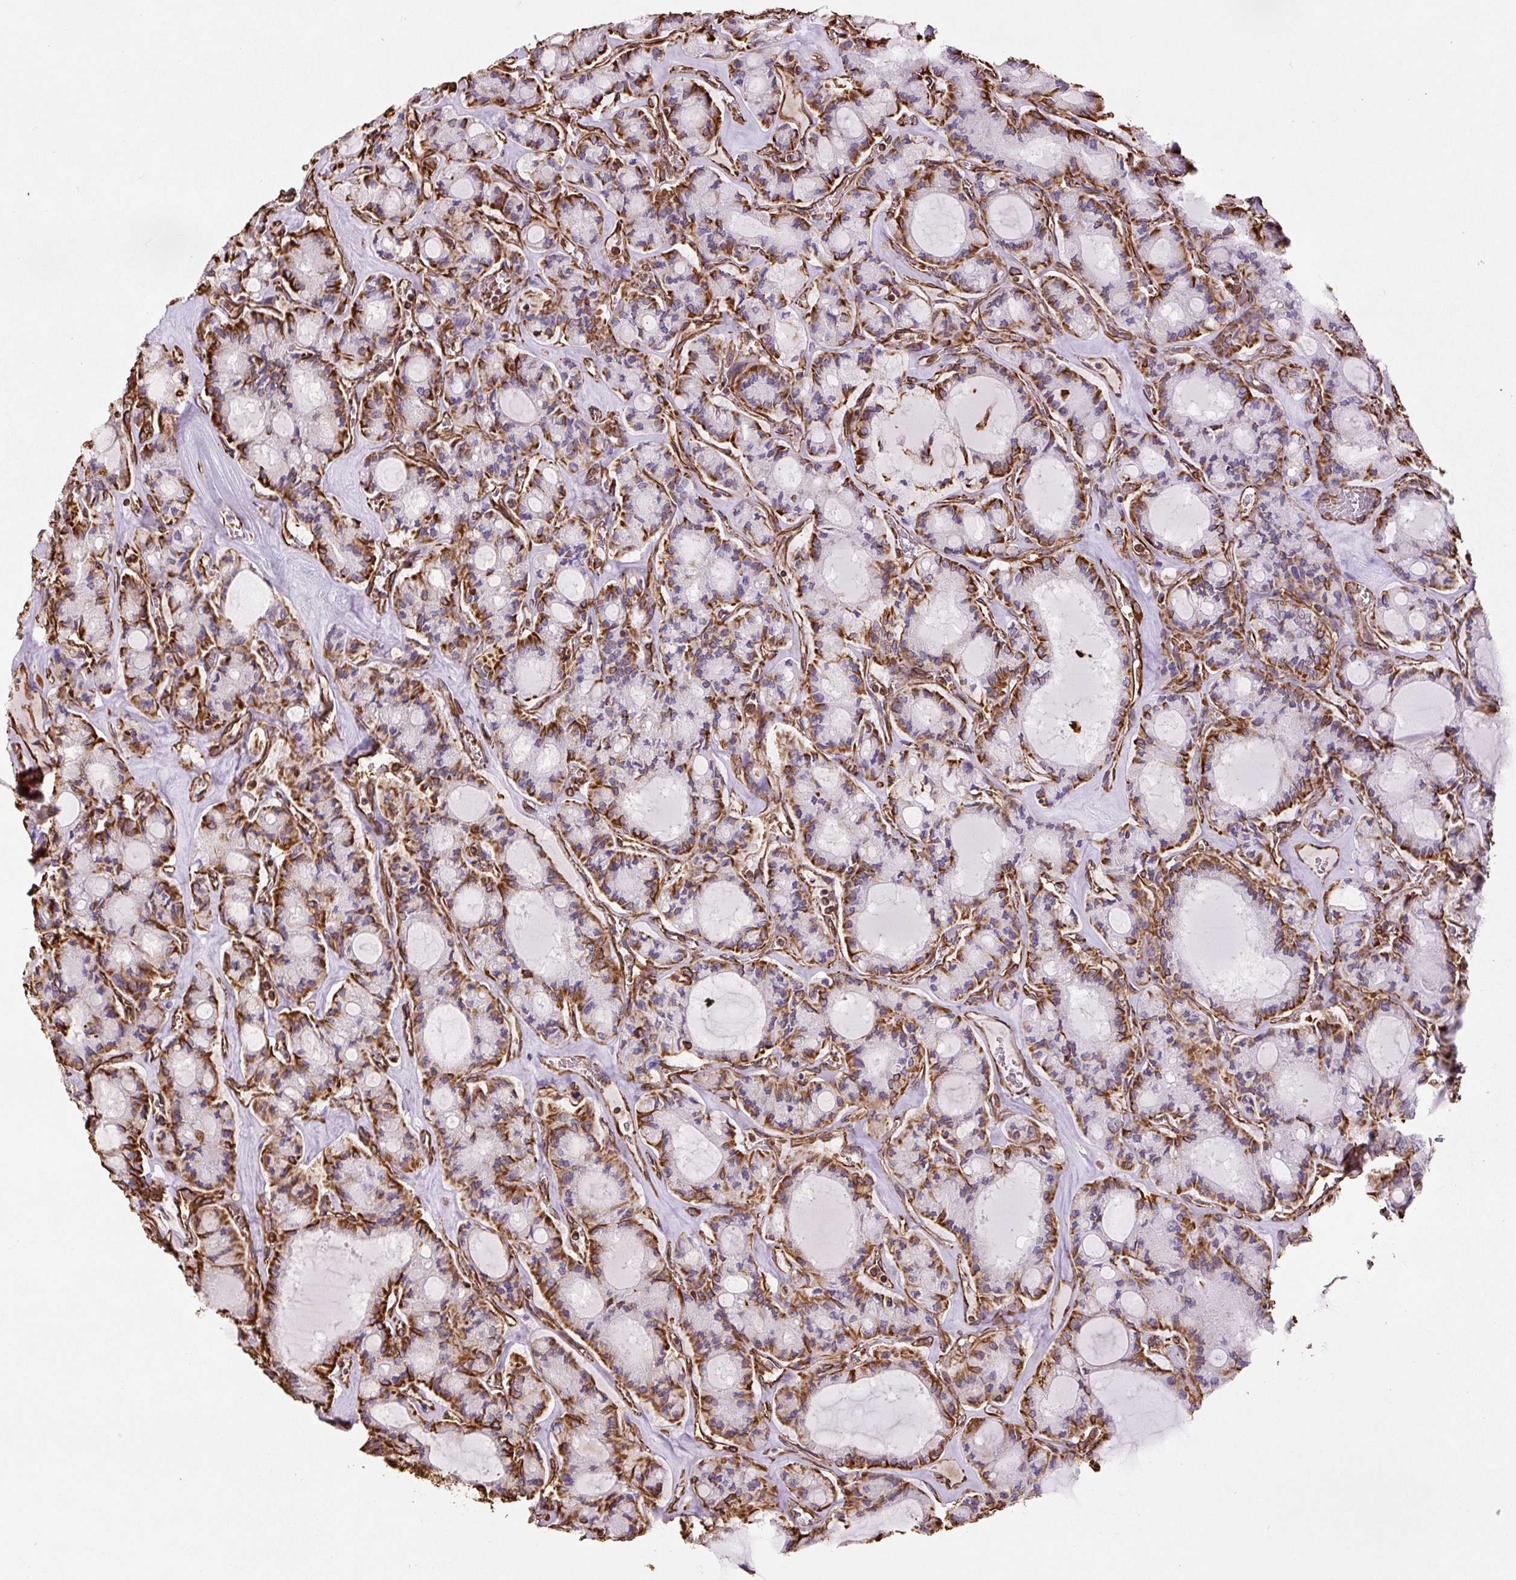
{"staining": {"intensity": "strong", "quantity": ">75%", "location": "cytoplasmic/membranous"}, "tissue": "thyroid cancer", "cell_type": "Tumor cells", "image_type": "cancer", "snomed": [{"axis": "morphology", "description": "Papillary adenocarcinoma, NOS"}, {"axis": "topography", "description": "Thyroid gland"}], "caption": "A high amount of strong cytoplasmic/membranous staining is identified in approximately >75% of tumor cells in papillary adenocarcinoma (thyroid) tissue.", "gene": "VIM", "patient": {"sex": "male", "age": 87}}